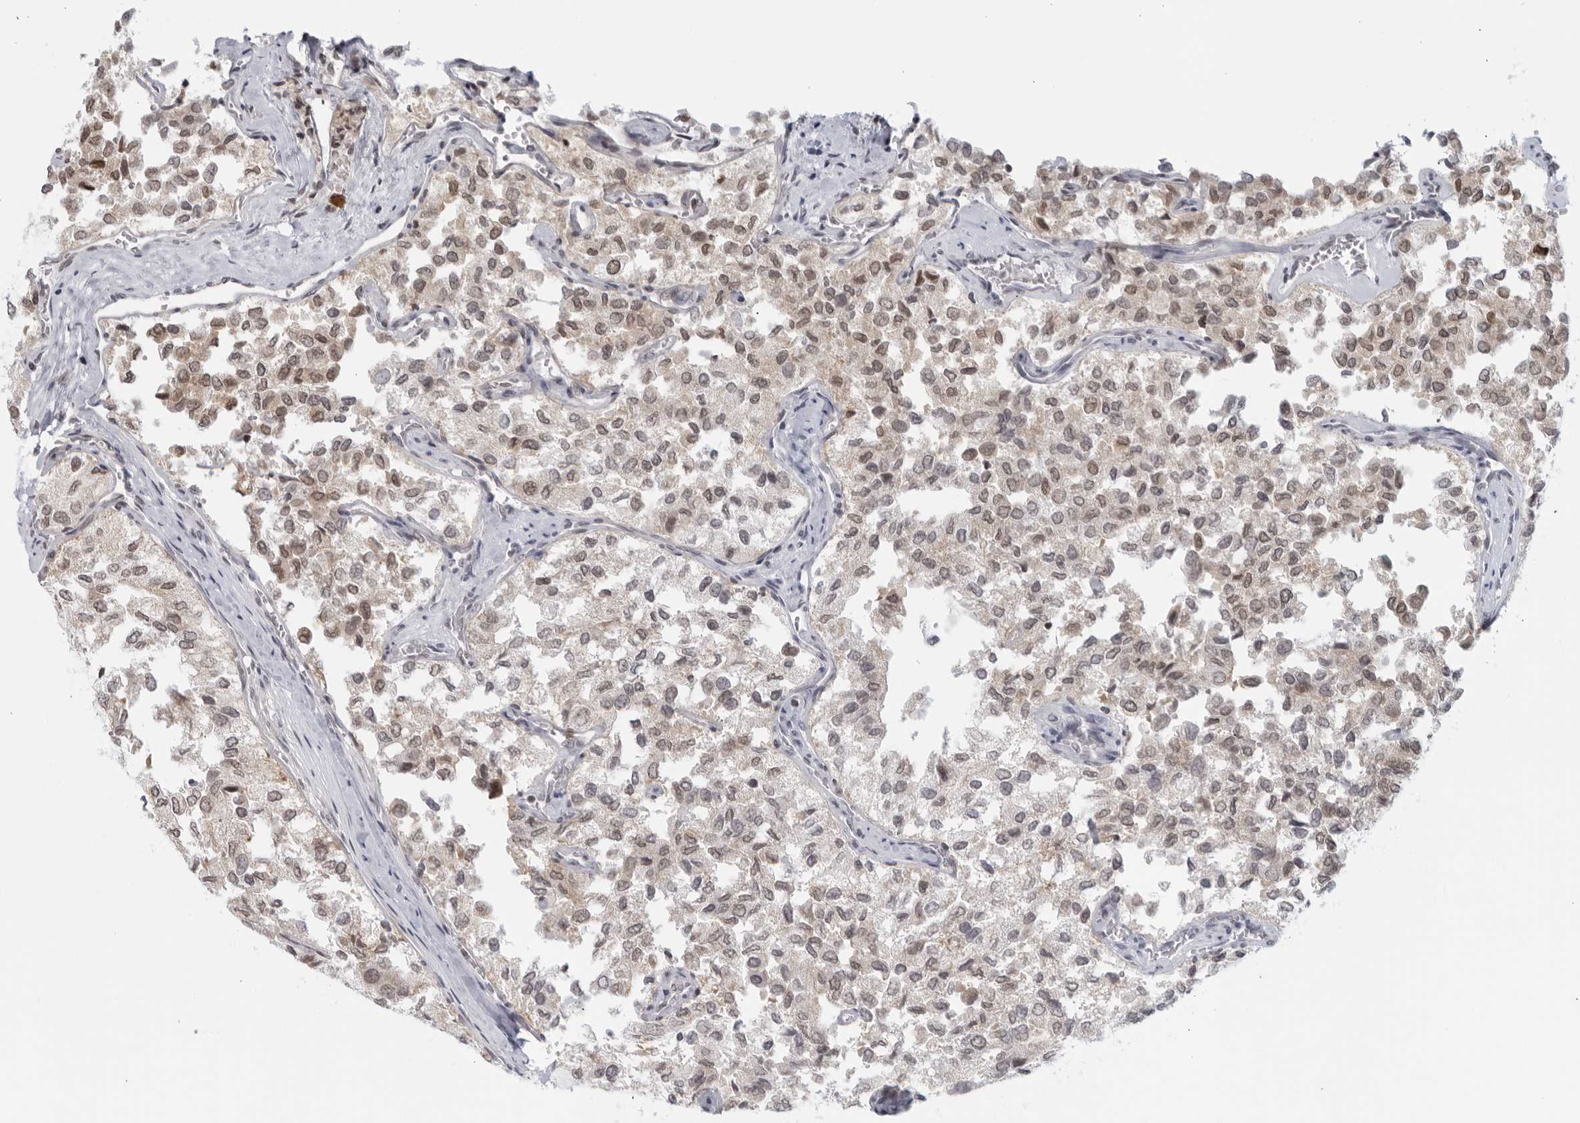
{"staining": {"intensity": "weak", "quantity": ">75%", "location": "cytoplasmic/membranous,nuclear"}, "tissue": "thyroid cancer", "cell_type": "Tumor cells", "image_type": "cancer", "snomed": [{"axis": "morphology", "description": "Follicular adenoma carcinoma, NOS"}, {"axis": "topography", "description": "Thyroid gland"}], "caption": "This image demonstrates follicular adenoma carcinoma (thyroid) stained with IHC to label a protein in brown. The cytoplasmic/membranous and nuclear of tumor cells show weak positivity for the protein. Nuclei are counter-stained blue.", "gene": "RAB11FIP3", "patient": {"sex": "male", "age": 75}}